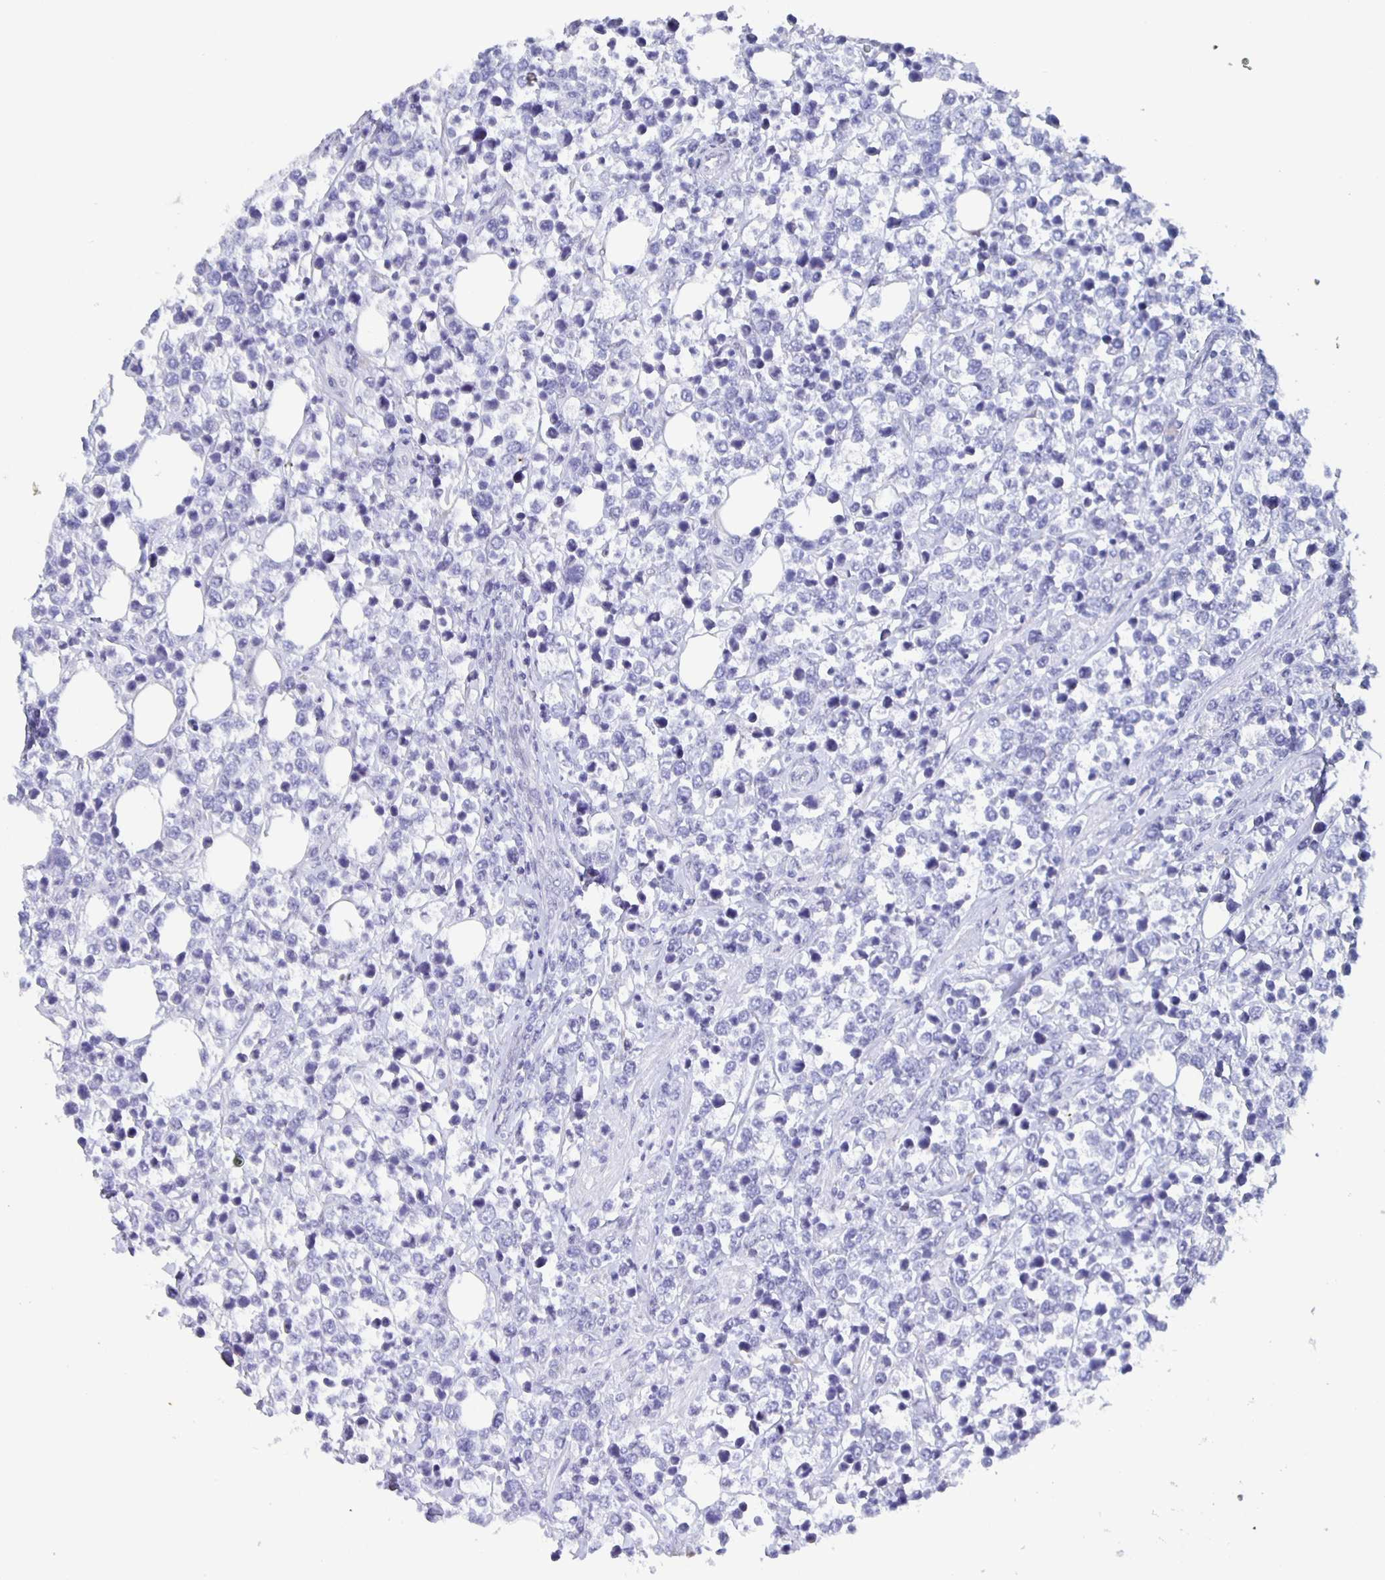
{"staining": {"intensity": "negative", "quantity": "none", "location": "none"}, "tissue": "lymphoma", "cell_type": "Tumor cells", "image_type": "cancer", "snomed": [{"axis": "morphology", "description": "Malignant lymphoma, non-Hodgkin's type, Low grade"}, {"axis": "topography", "description": "Lymph node"}], "caption": "This is an immunohistochemistry image of malignant lymphoma, non-Hodgkin's type (low-grade). There is no expression in tumor cells.", "gene": "CCDC17", "patient": {"sex": "male", "age": 60}}